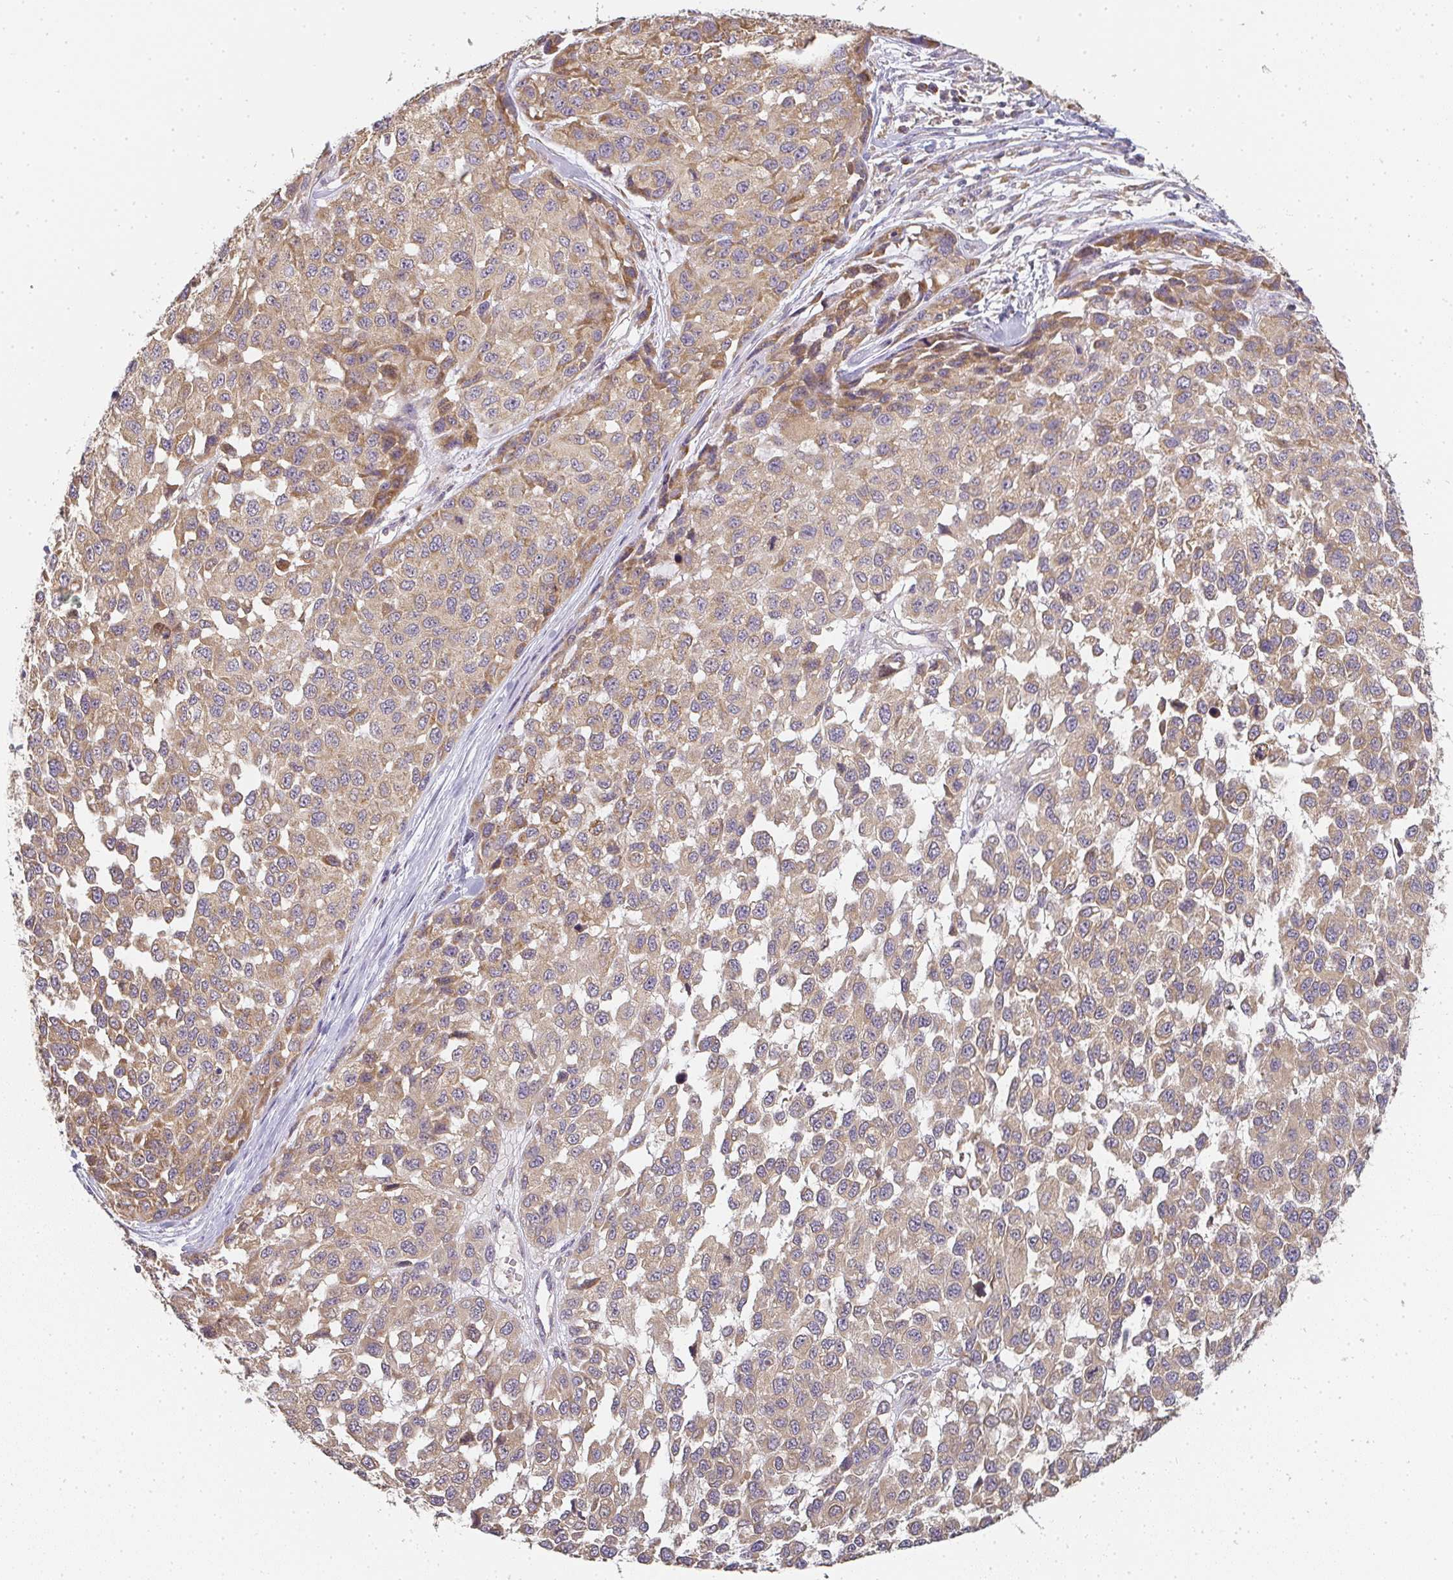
{"staining": {"intensity": "moderate", "quantity": ">75%", "location": "cytoplasmic/membranous"}, "tissue": "melanoma", "cell_type": "Tumor cells", "image_type": "cancer", "snomed": [{"axis": "morphology", "description": "Malignant melanoma, NOS"}, {"axis": "topography", "description": "Skin"}], "caption": "The image exhibits staining of melanoma, revealing moderate cytoplasmic/membranous protein staining (brown color) within tumor cells.", "gene": "SLC35B3", "patient": {"sex": "male", "age": 62}}